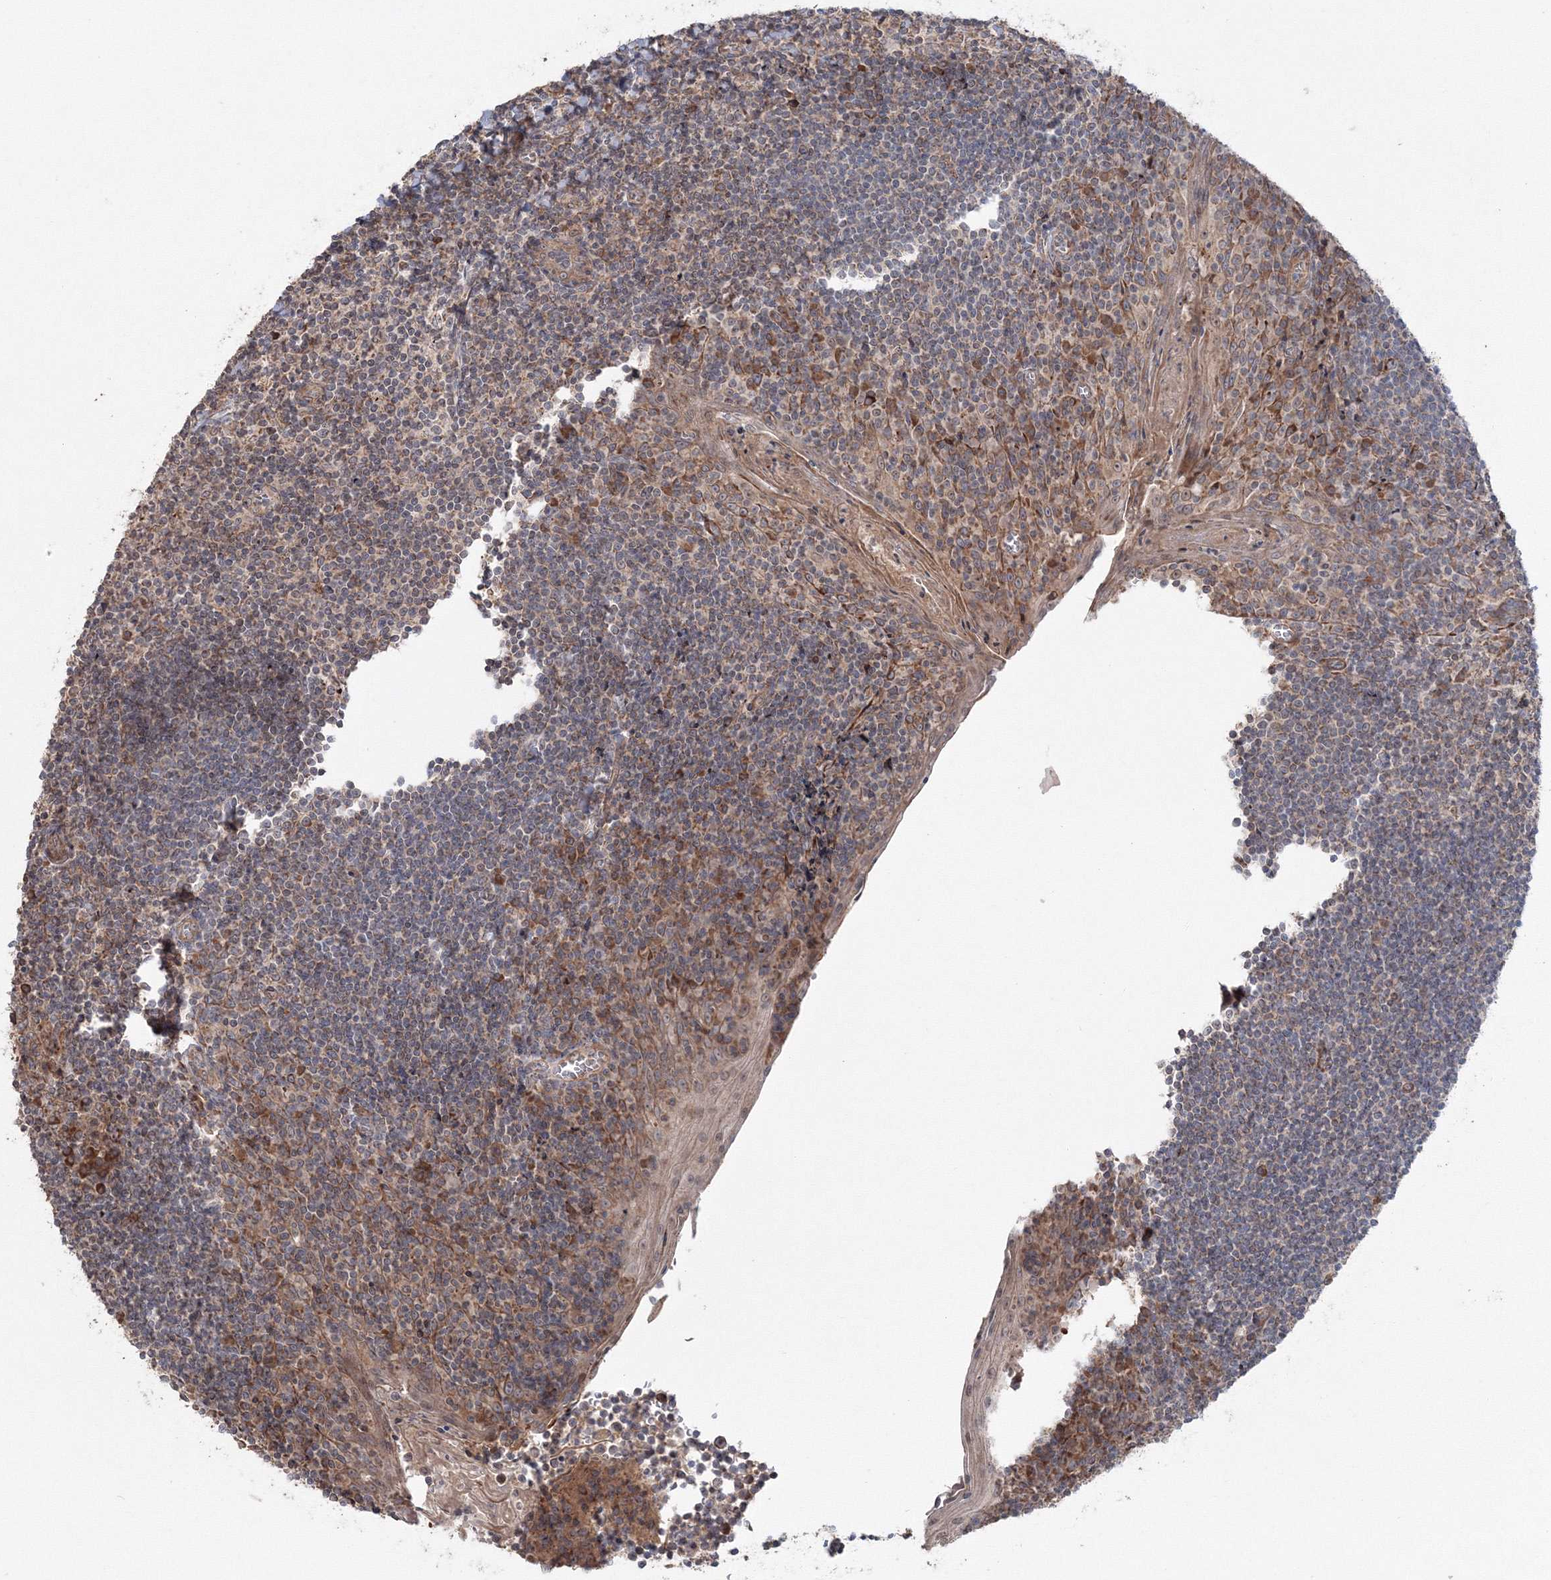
{"staining": {"intensity": "strong", "quantity": "25%-75%", "location": "cytoplasmic/membranous"}, "tissue": "tonsil", "cell_type": "Germinal center cells", "image_type": "normal", "snomed": [{"axis": "morphology", "description": "Normal tissue, NOS"}, {"axis": "topography", "description": "Tonsil"}], "caption": "A high-resolution histopathology image shows immunohistochemistry staining of unremarkable tonsil, which exhibits strong cytoplasmic/membranous staining in about 25%-75% of germinal center cells. (DAB IHC, brown staining for protein, blue staining for nuclei).", "gene": "NOA1", "patient": {"sex": "male", "age": 27}}